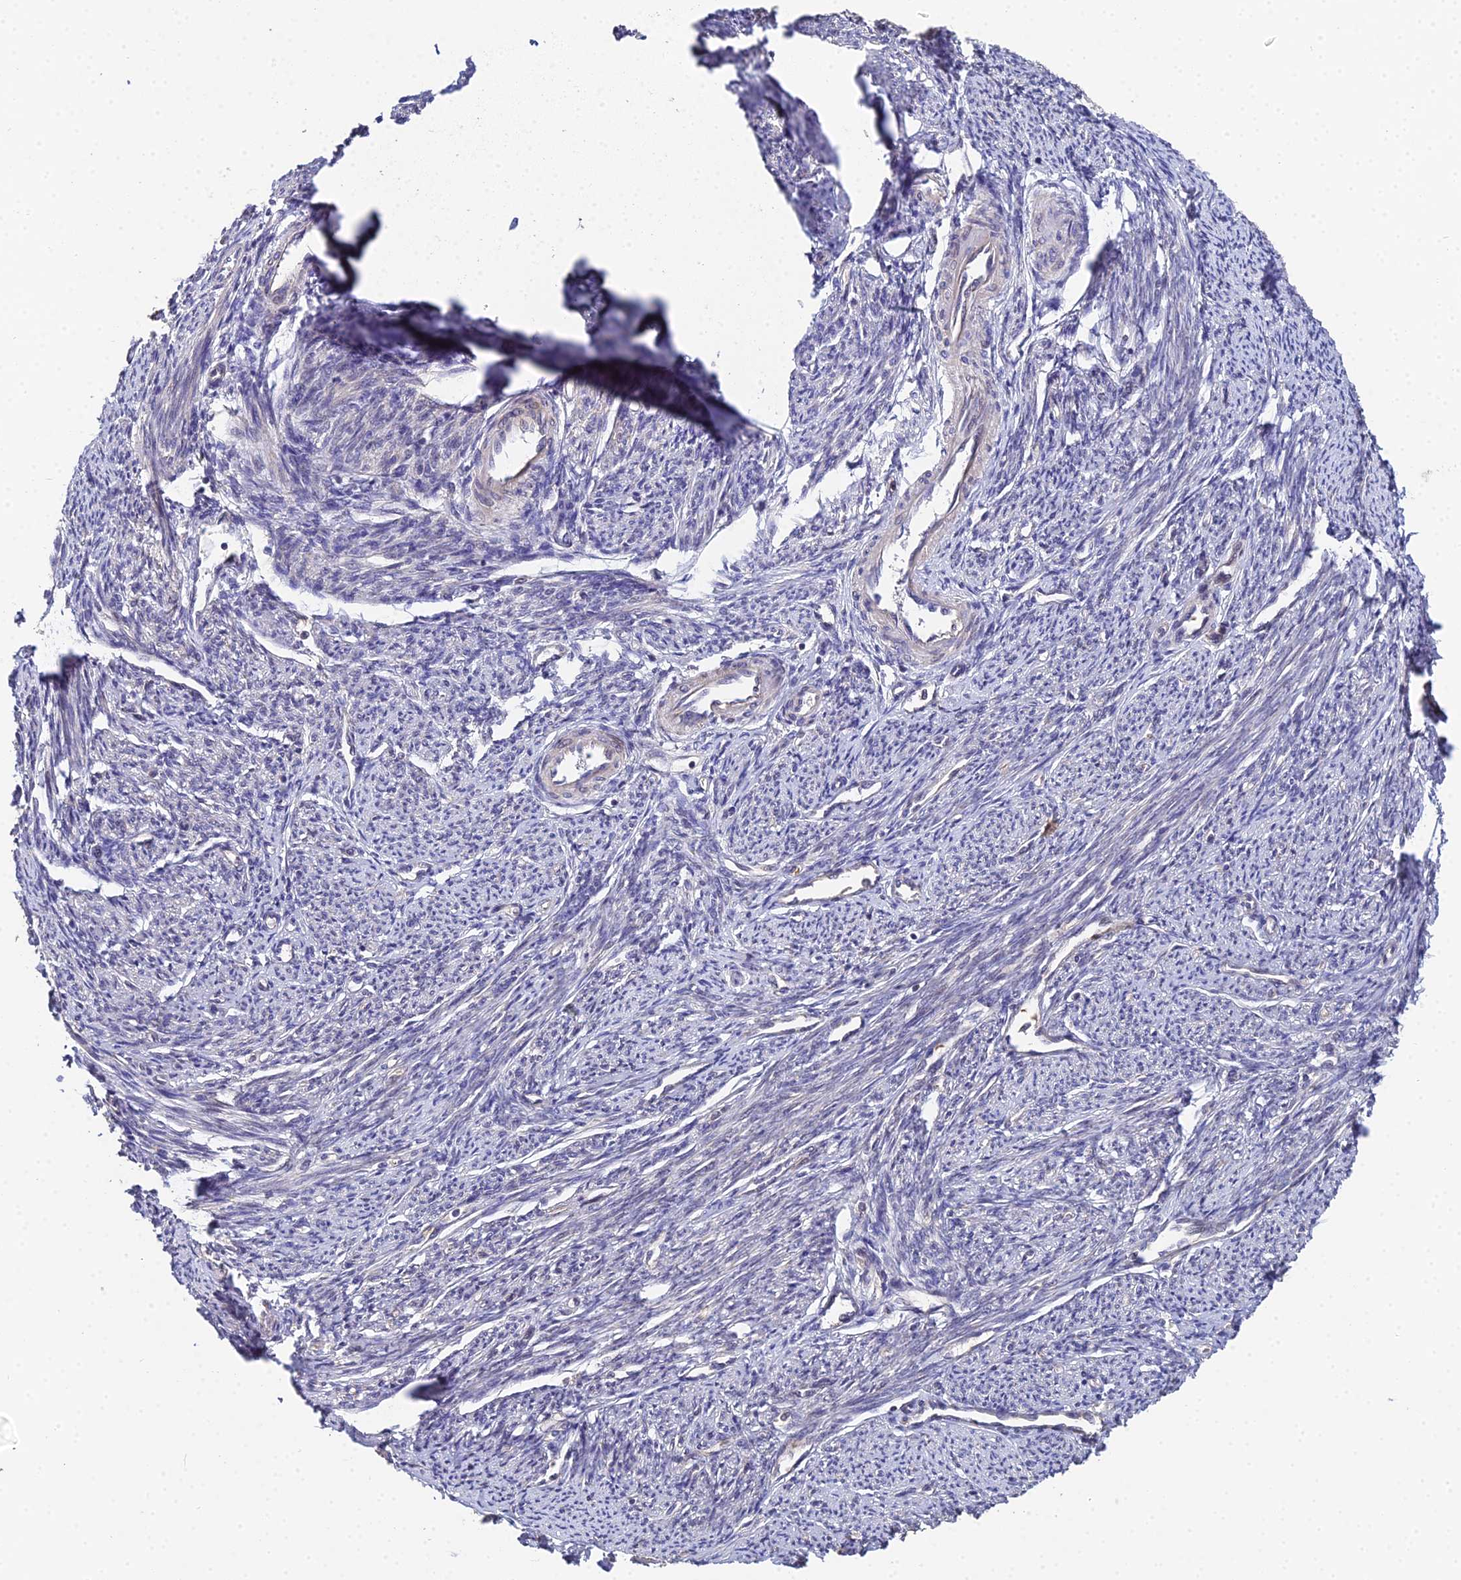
{"staining": {"intensity": "weak", "quantity": "25%-75%", "location": "nuclear"}, "tissue": "smooth muscle", "cell_type": "Smooth muscle cells", "image_type": "normal", "snomed": [{"axis": "morphology", "description": "Normal tissue, NOS"}, {"axis": "topography", "description": "Smooth muscle"}, {"axis": "topography", "description": "Uterus"}], "caption": "Immunohistochemical staining of normal human smooth muscle displays weak nuclear protein positivity in about 25%-75% of smooth muscle cells.", "gene": "BIVM", "patient": {"sex": "female", "age": 59}}